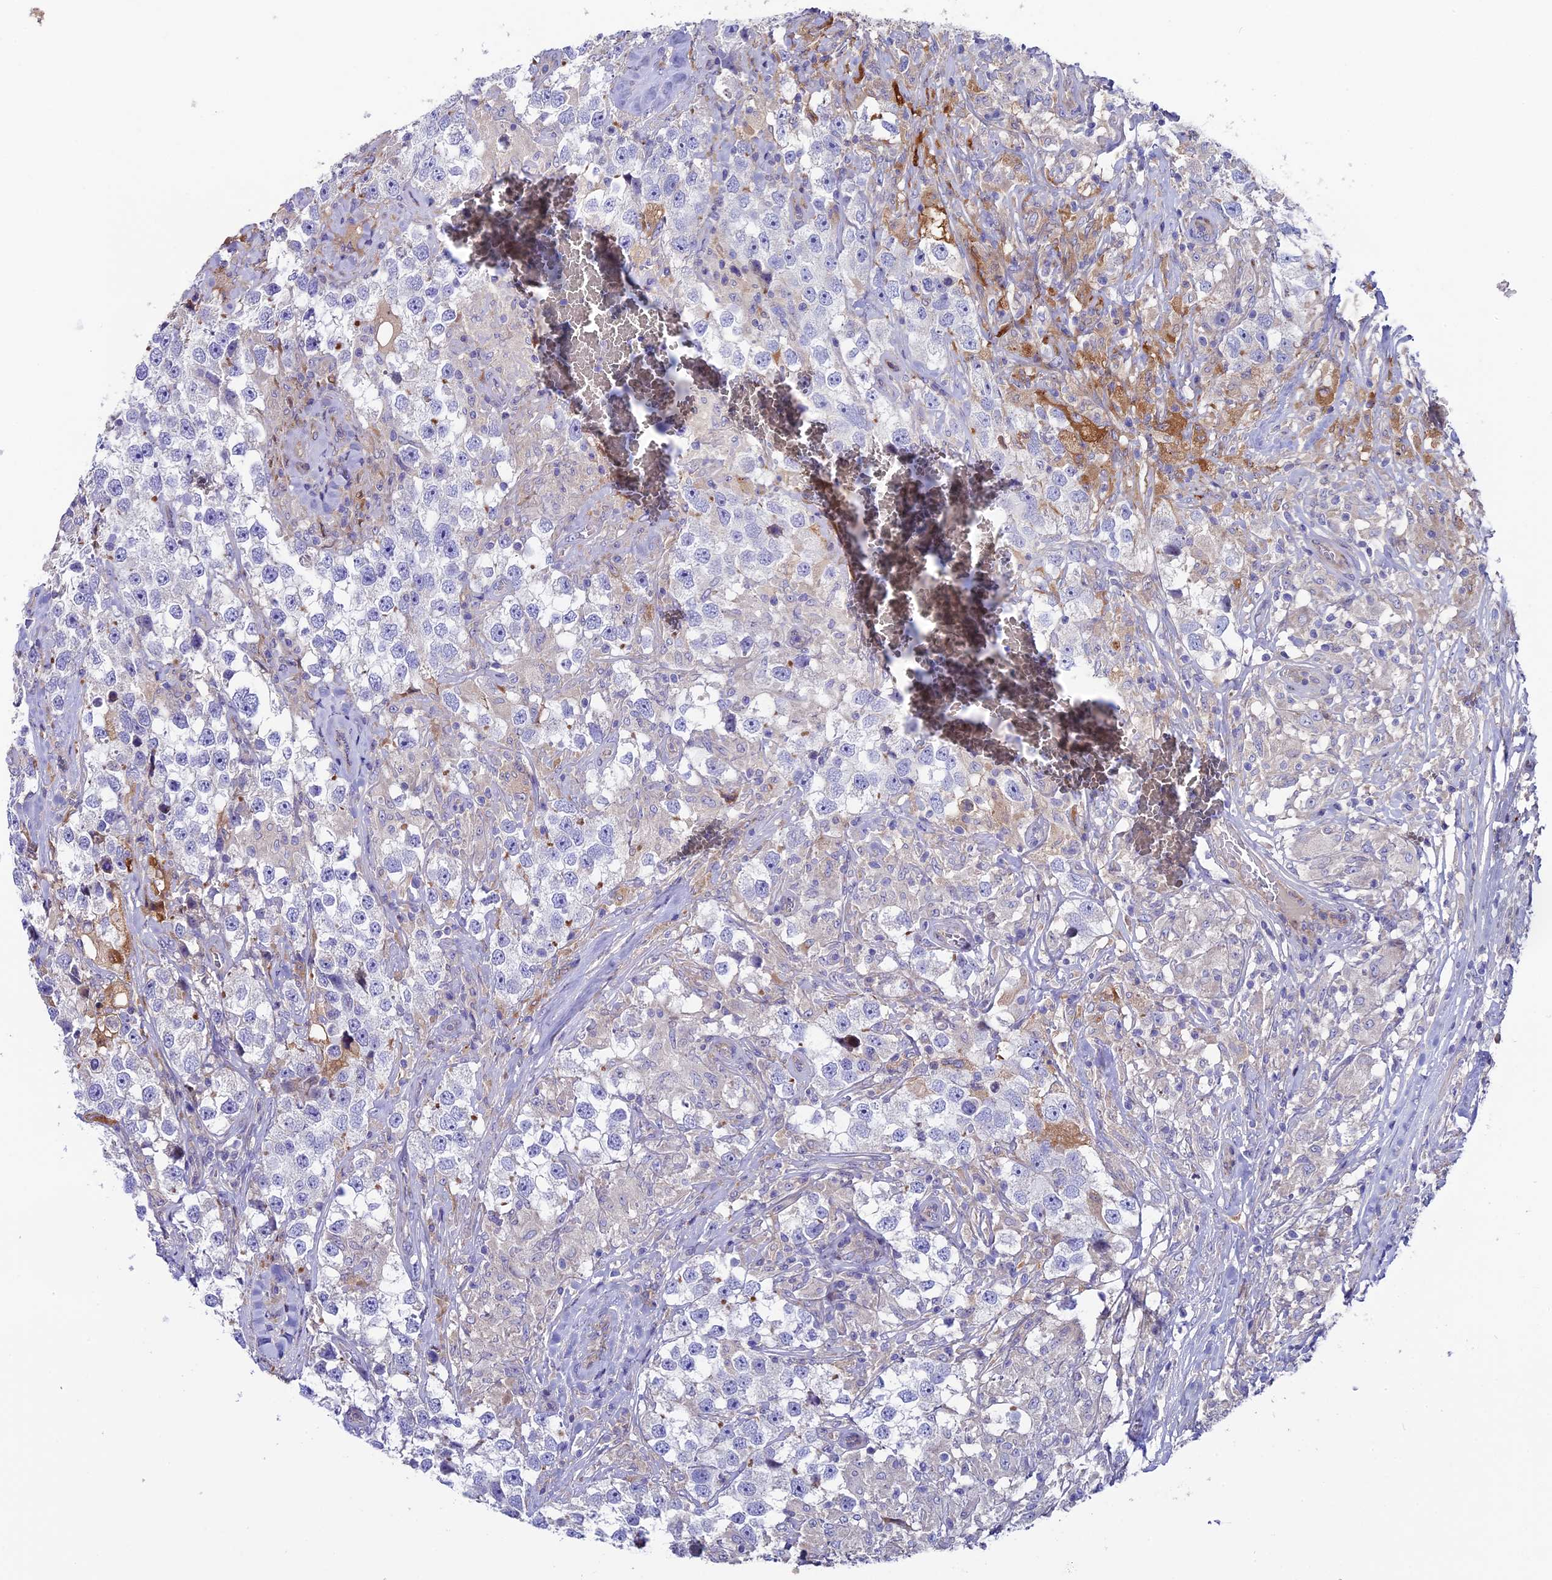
{"staining": {"intensity": "negative", "quantity": "none", "location": "none"}, "tissue": "testis cancer", "cell_type": "Tumor cells", "image_type": "cancer", "snomed": [{"axis": "morphology", "description": "Seminoma, NOS"}, {"axis": "topography", "description": "Testis"}], "caption": "Seminoma (testis) was stained to show a protein in brown. There is no significant positivity in tumor cells. Nuclei are stained in blue.", "gene": "PIGU", "patient": {"sex": "male", "age": 46}}